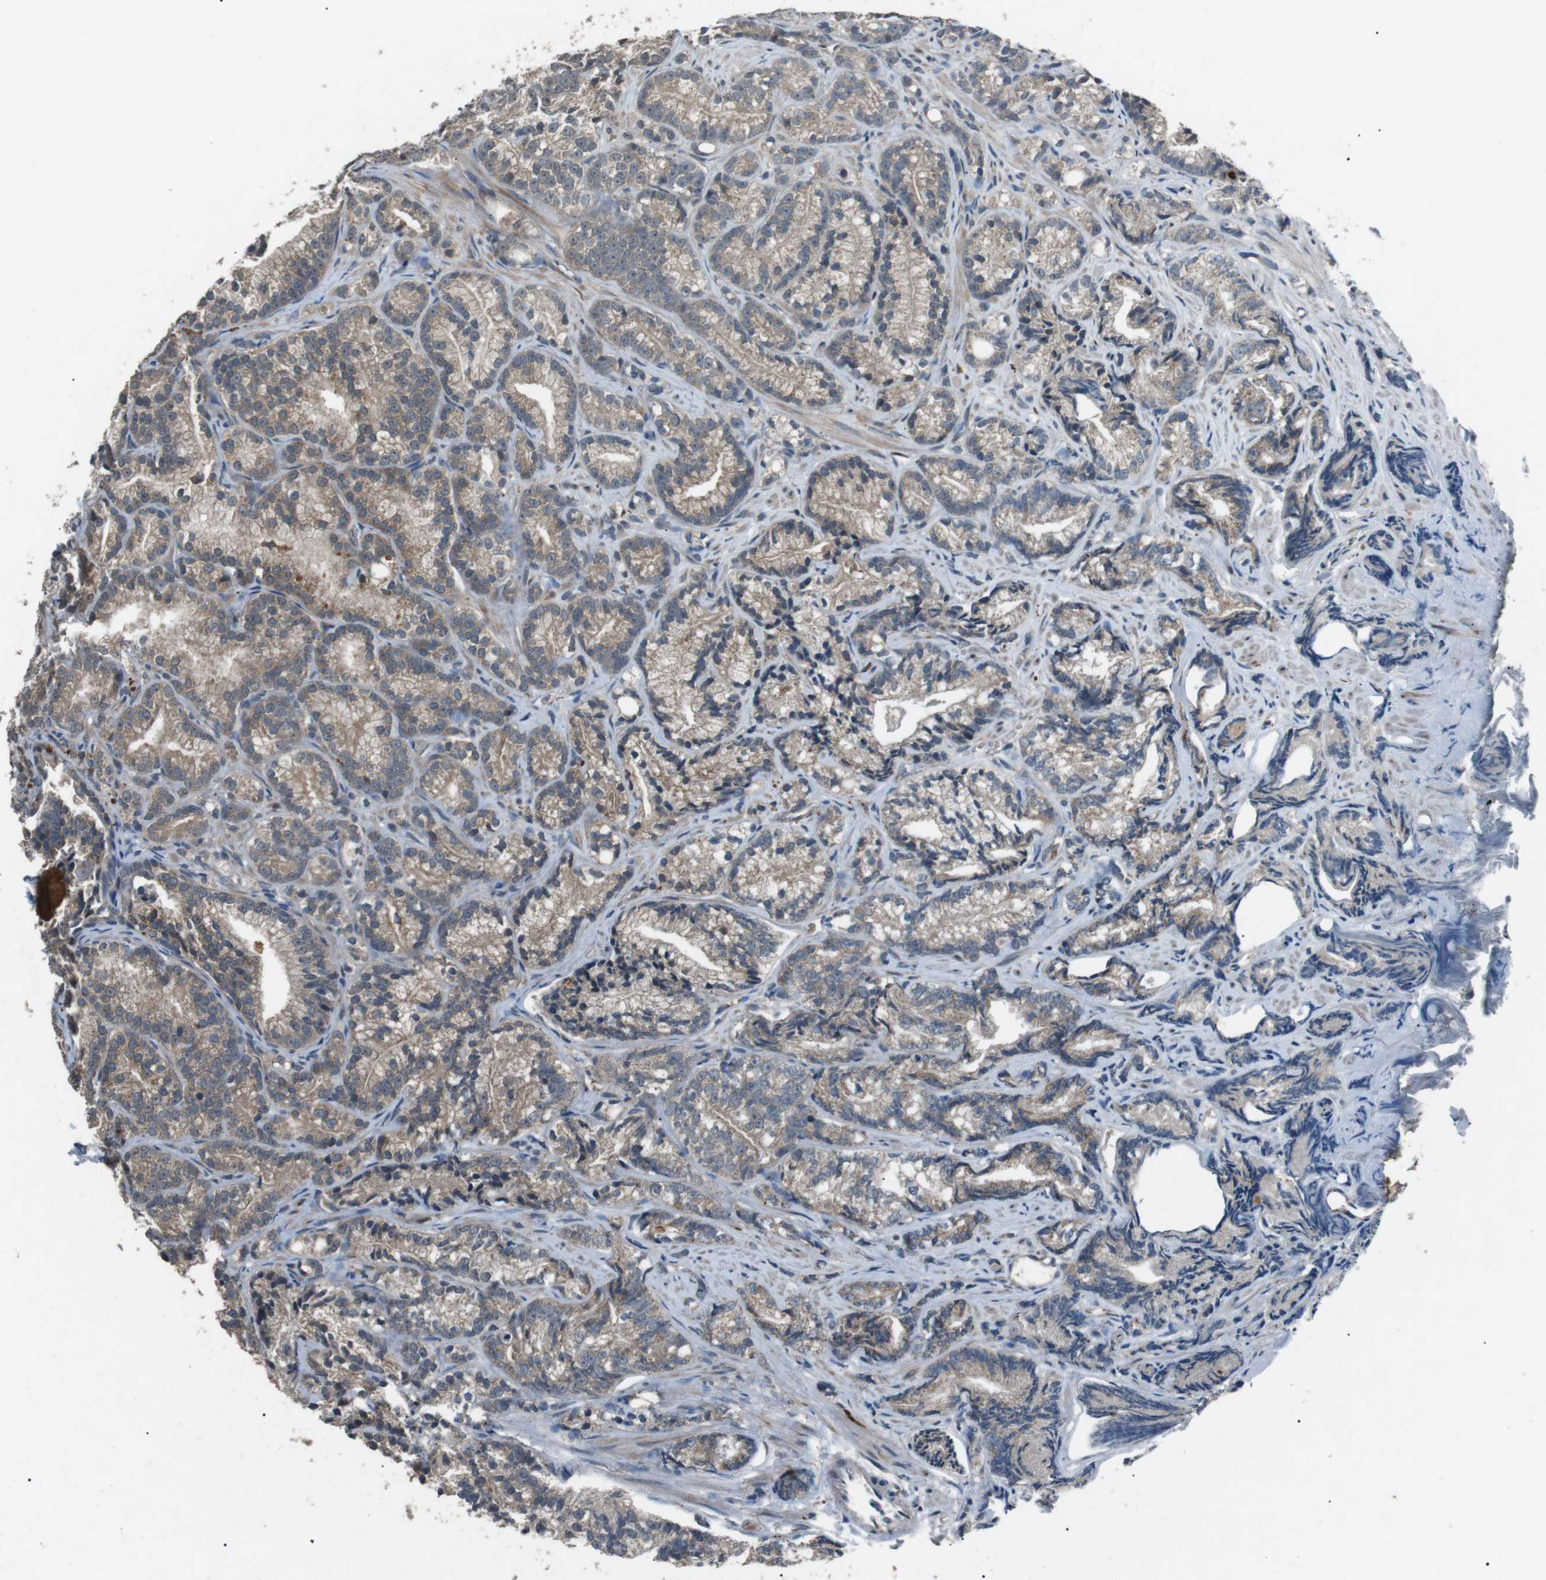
{"staining": {"intensity": "weak", "quantity": ">75%", "location": "cytoplasmic/membranous"}, "tissue": "prostate cancer", "cell_type": "Tumor cells", "image_type": "cancer", "snomed": [{"axis": "morphology", "description": "Adenocarcinoma, Low grade"}, {"axis": "topography", "description": "Prostate"}], "caption": "Protein staining shows weak cytoplasmic/membranous positivity in approximately >75% of tumor cells in prostate cancer.", "gene": "NEK7", "patient": {"sex": "male", "age": 89}}